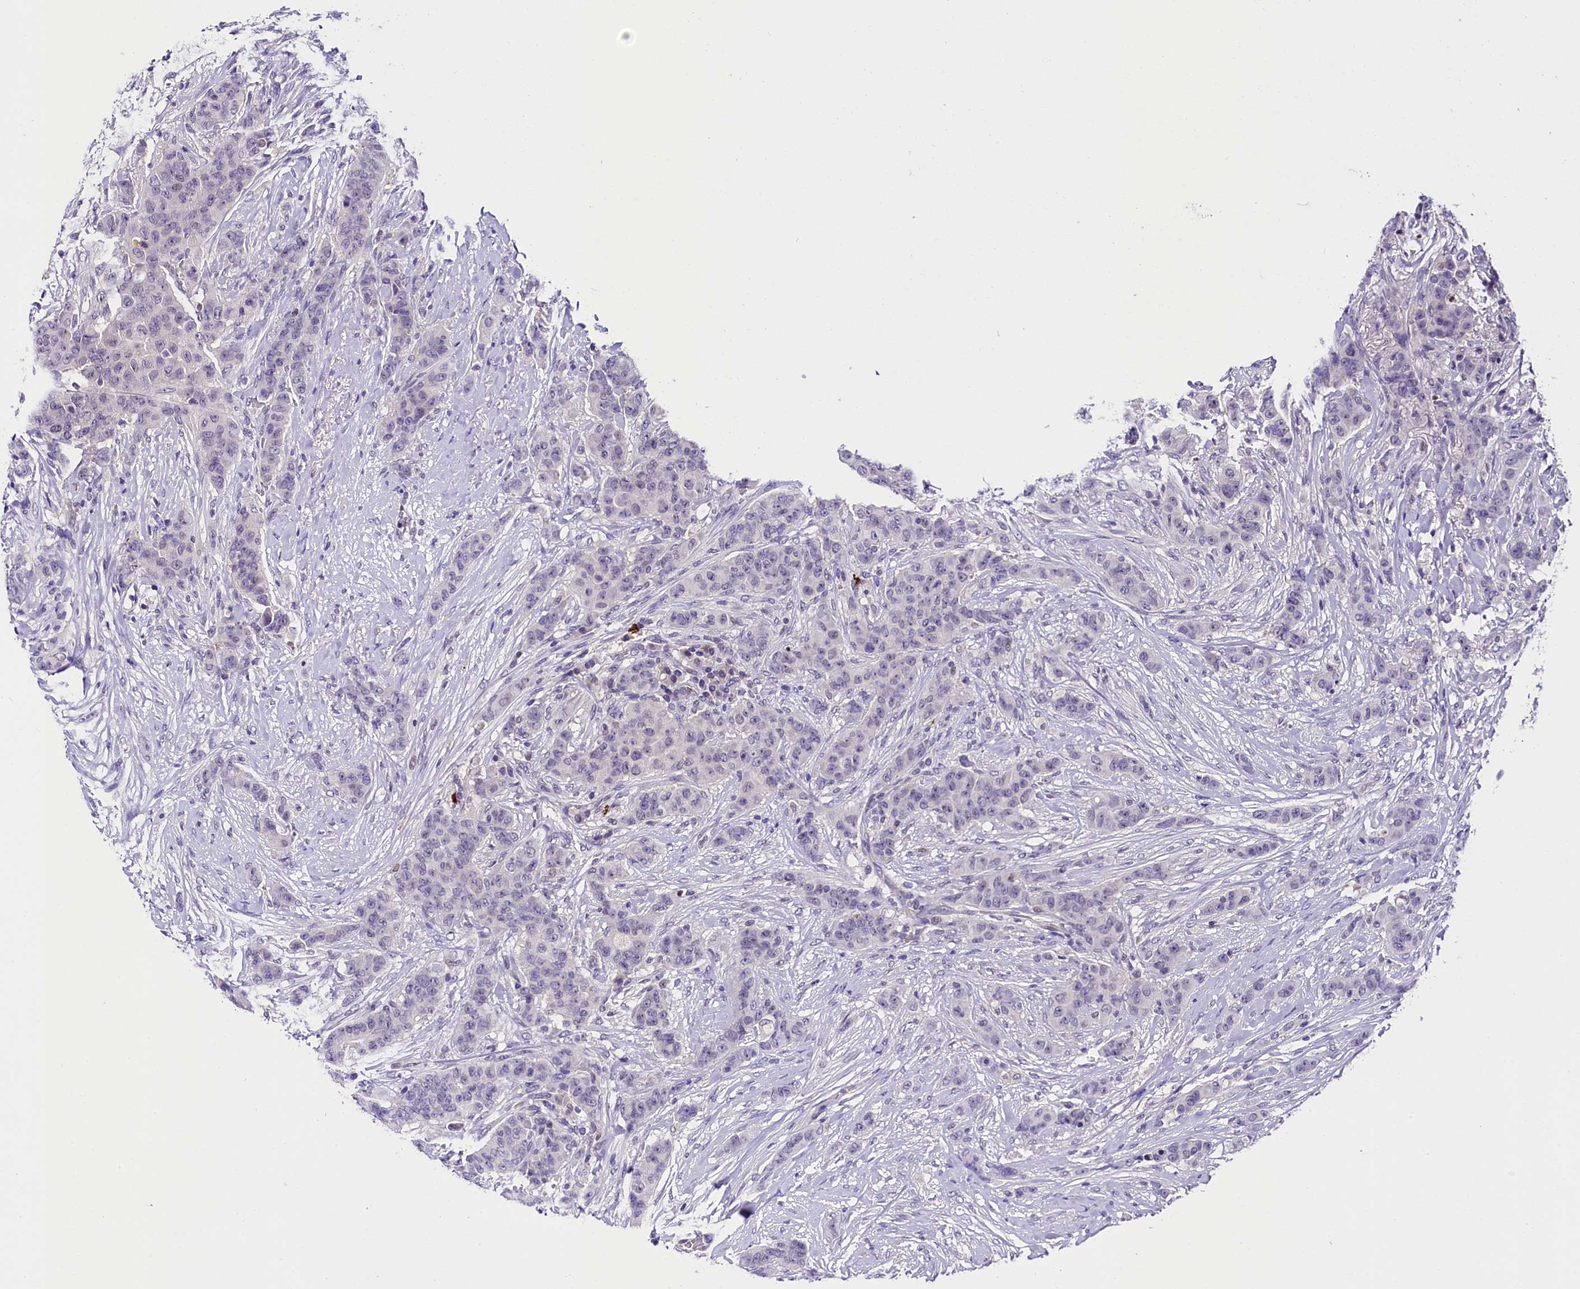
{"staining": {"intensity": "negative", "quantity": "none", "location": "none"}, "tissue": "breast cancer", "cell_type": "Tumor cells", "image_type": "cancer", "snomed": [{"axis": "morphology", "description": "Duct carcinoma"}, {"axis": "topography", "description": "Breast"}], "caption": "There is no significant staining in tumor cells of breast invasive ductal carcinoma. The staining was performed using DAB (3,3'-diaminobenzidine) to visualize the protein expression in brown, while the nuclei were stained in blue with hematoxylin (Magnification: 20x).", "gene": "IQCN", "patient": {"sex": "female", "age": 40}}